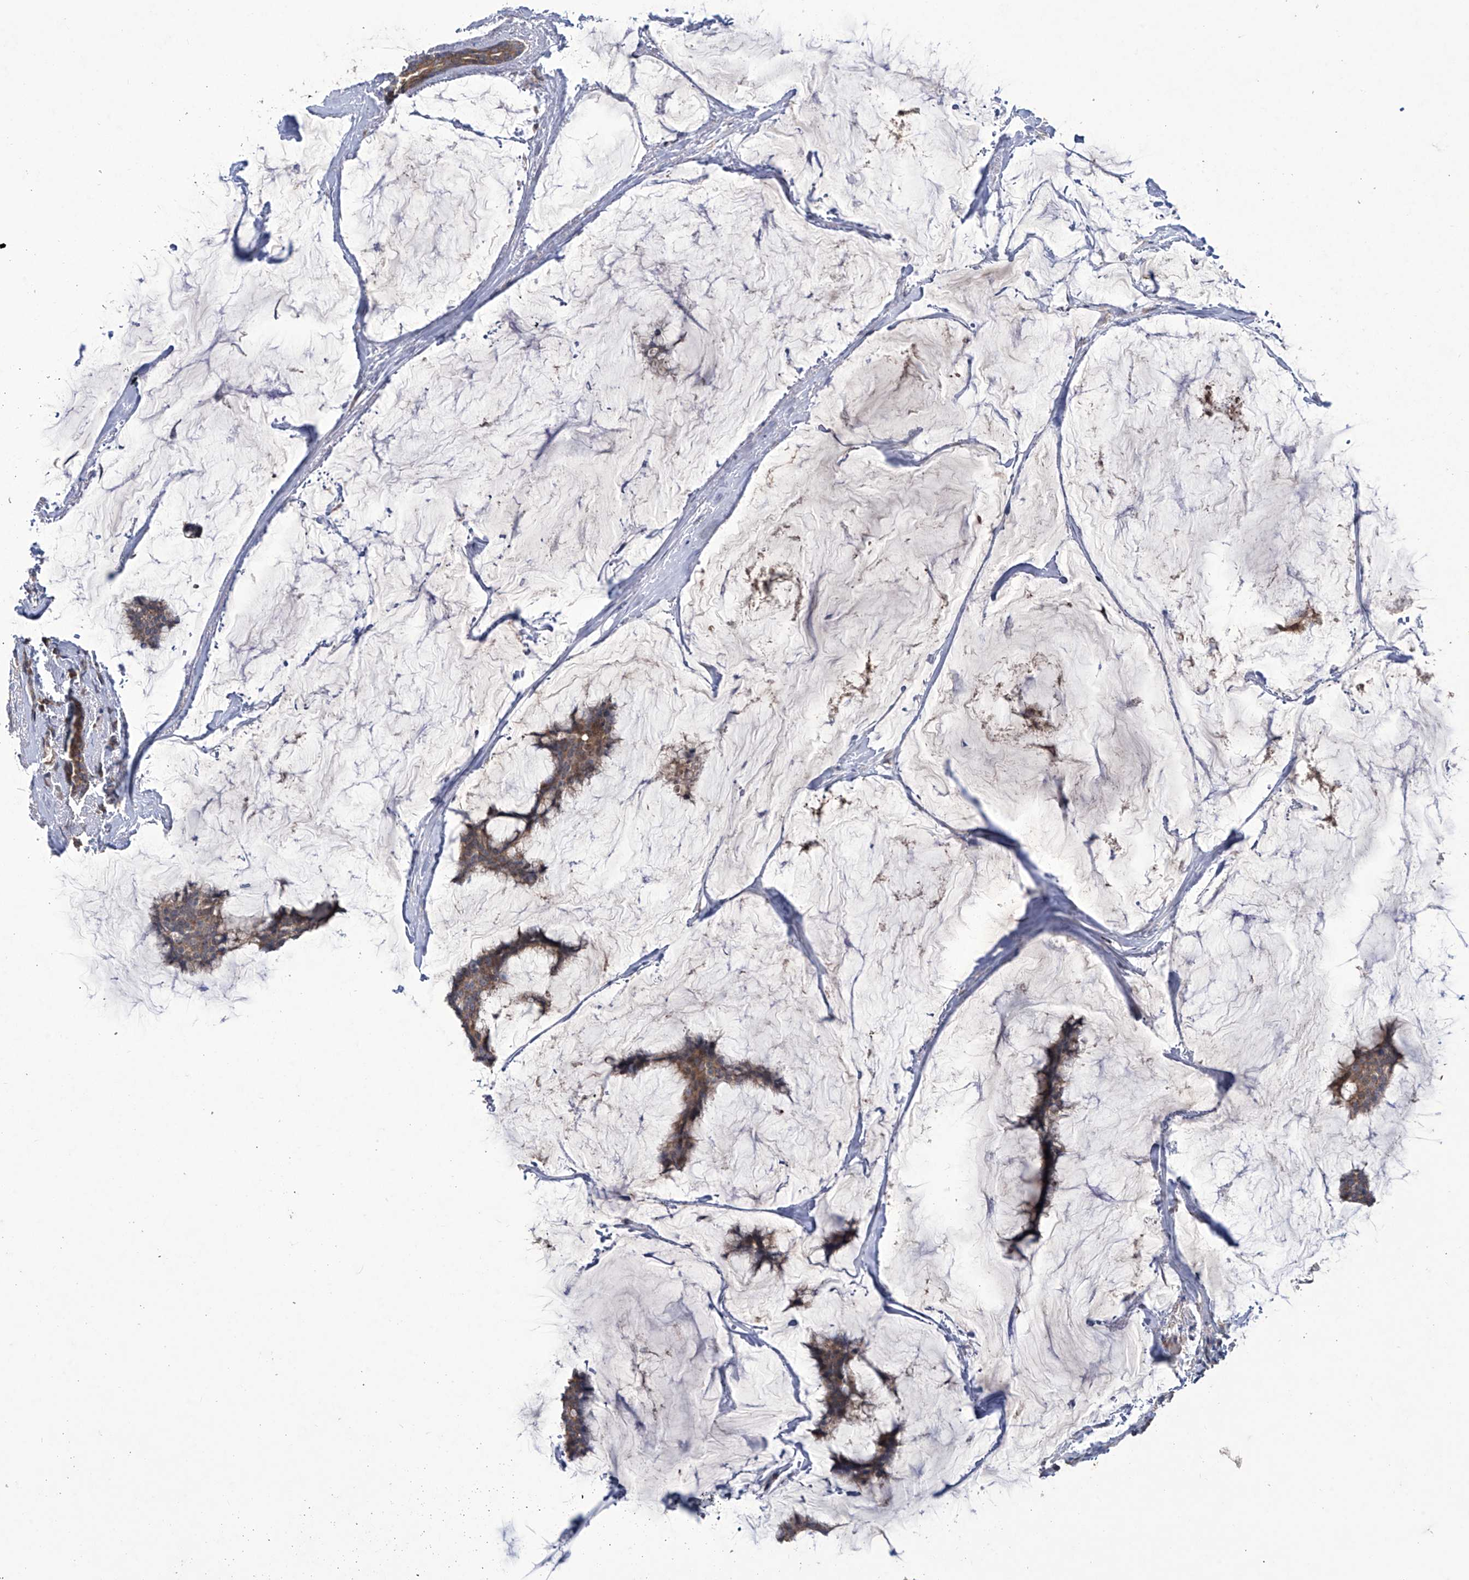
{"staining": {"intensity": "weak", "quantity": ">75%", "location": "cytoplasmic/membranous"}, "tissue": "breast cancer", "cell_type": "Tumor cells", "image_type": "cancer", "snomed": [{"axis": "morphology", "description": "Duct carcinoma"}, {"axis": "topography", "description": "Breast"}], "caption": "Tumor cells display weak cytoplasmic/membranous staining in approximately >75% of cells in breast intraductal carcinoma. (DAB (3,3'-diaminobenzidine) IHC with brightfield microscopy, high magnification).", "gene": "TRIM60", "patient": {"sex": "female", "age": 93}}